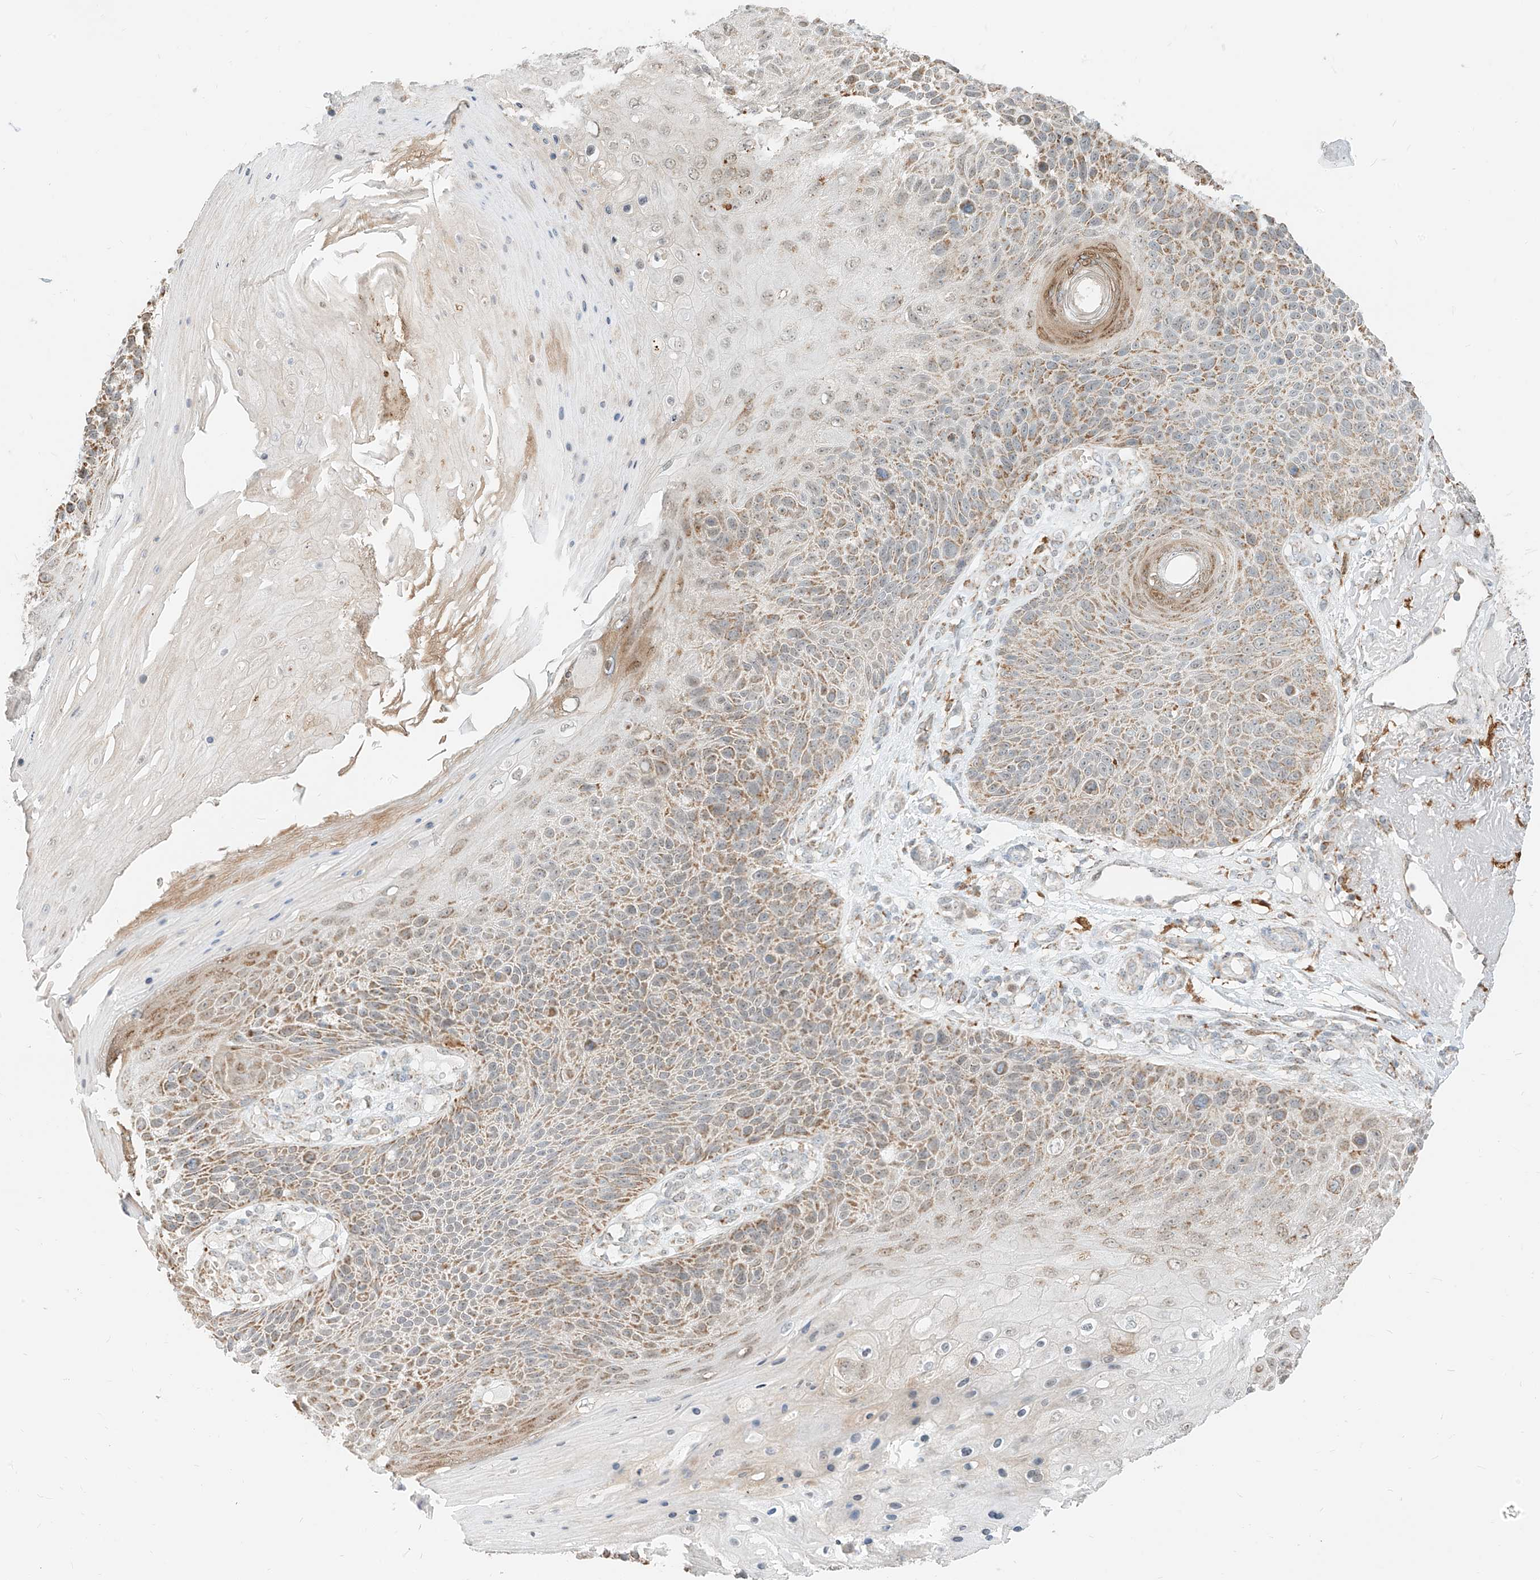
{"staining": {"intensity": "moderate", "quantity": ">75%", "location": "cytoplasmic/membranous"}, "tissue": "skin cancer", "cell_type": "Tumor cells", "image_type": "cancer", "snomed": [{"axis": "morphology", "description": "Squamous cell carcinoma, NOS"}, {"axis": "topography", "description": "Skin"}], "caption": "This micrograph exhibits immunohistochemistry staining of human skin cancer (squamous cell carcinoma), with medium moderate cytoplasmic/membranous expression in about >75% of tumor cells.", "gene": "MTUS2", "patient": {"sex": "female", "age": 88}}